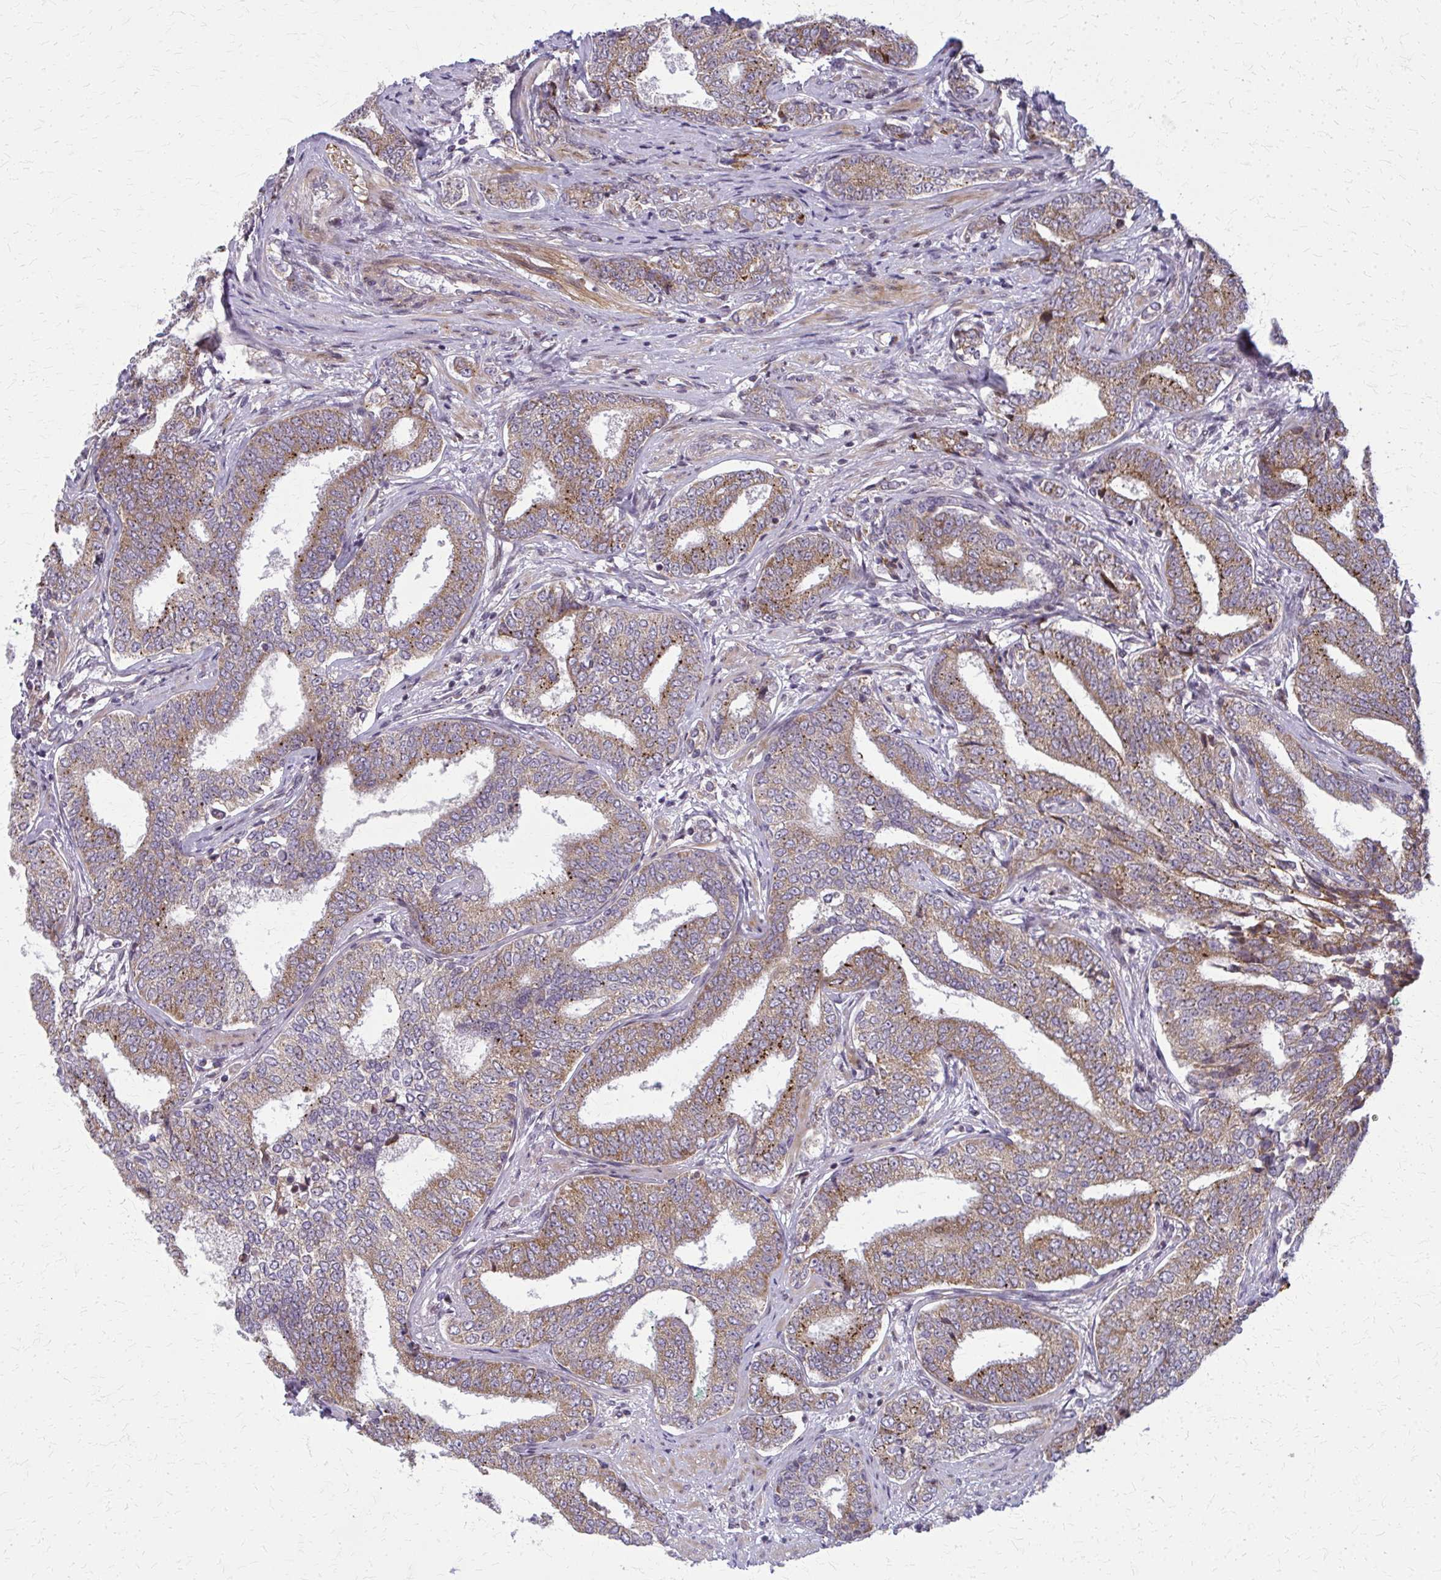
{"staining": {"intensity": "moderate", "quantity": ">75%", "location": "cytoplasmic/membranous"}, "tissue": "prostate cancer", "cell_type": "Tumor cells", "image_type": "cancer", "snomed": [{"axis": "morphology", "description": "Adenocarcinoma, High grade"}, {"axis": "topography", "description": "Prostate"}], "caption": "Immunohistochemical staining of prostate adenocarcinoma (high-grade) shows medium levels of moderate cytoplasmic/membranous protein expression in approximately >75% of tumor cells.", "gene": "MCCC1", "patient": {"sex": "male", "age": 72}}